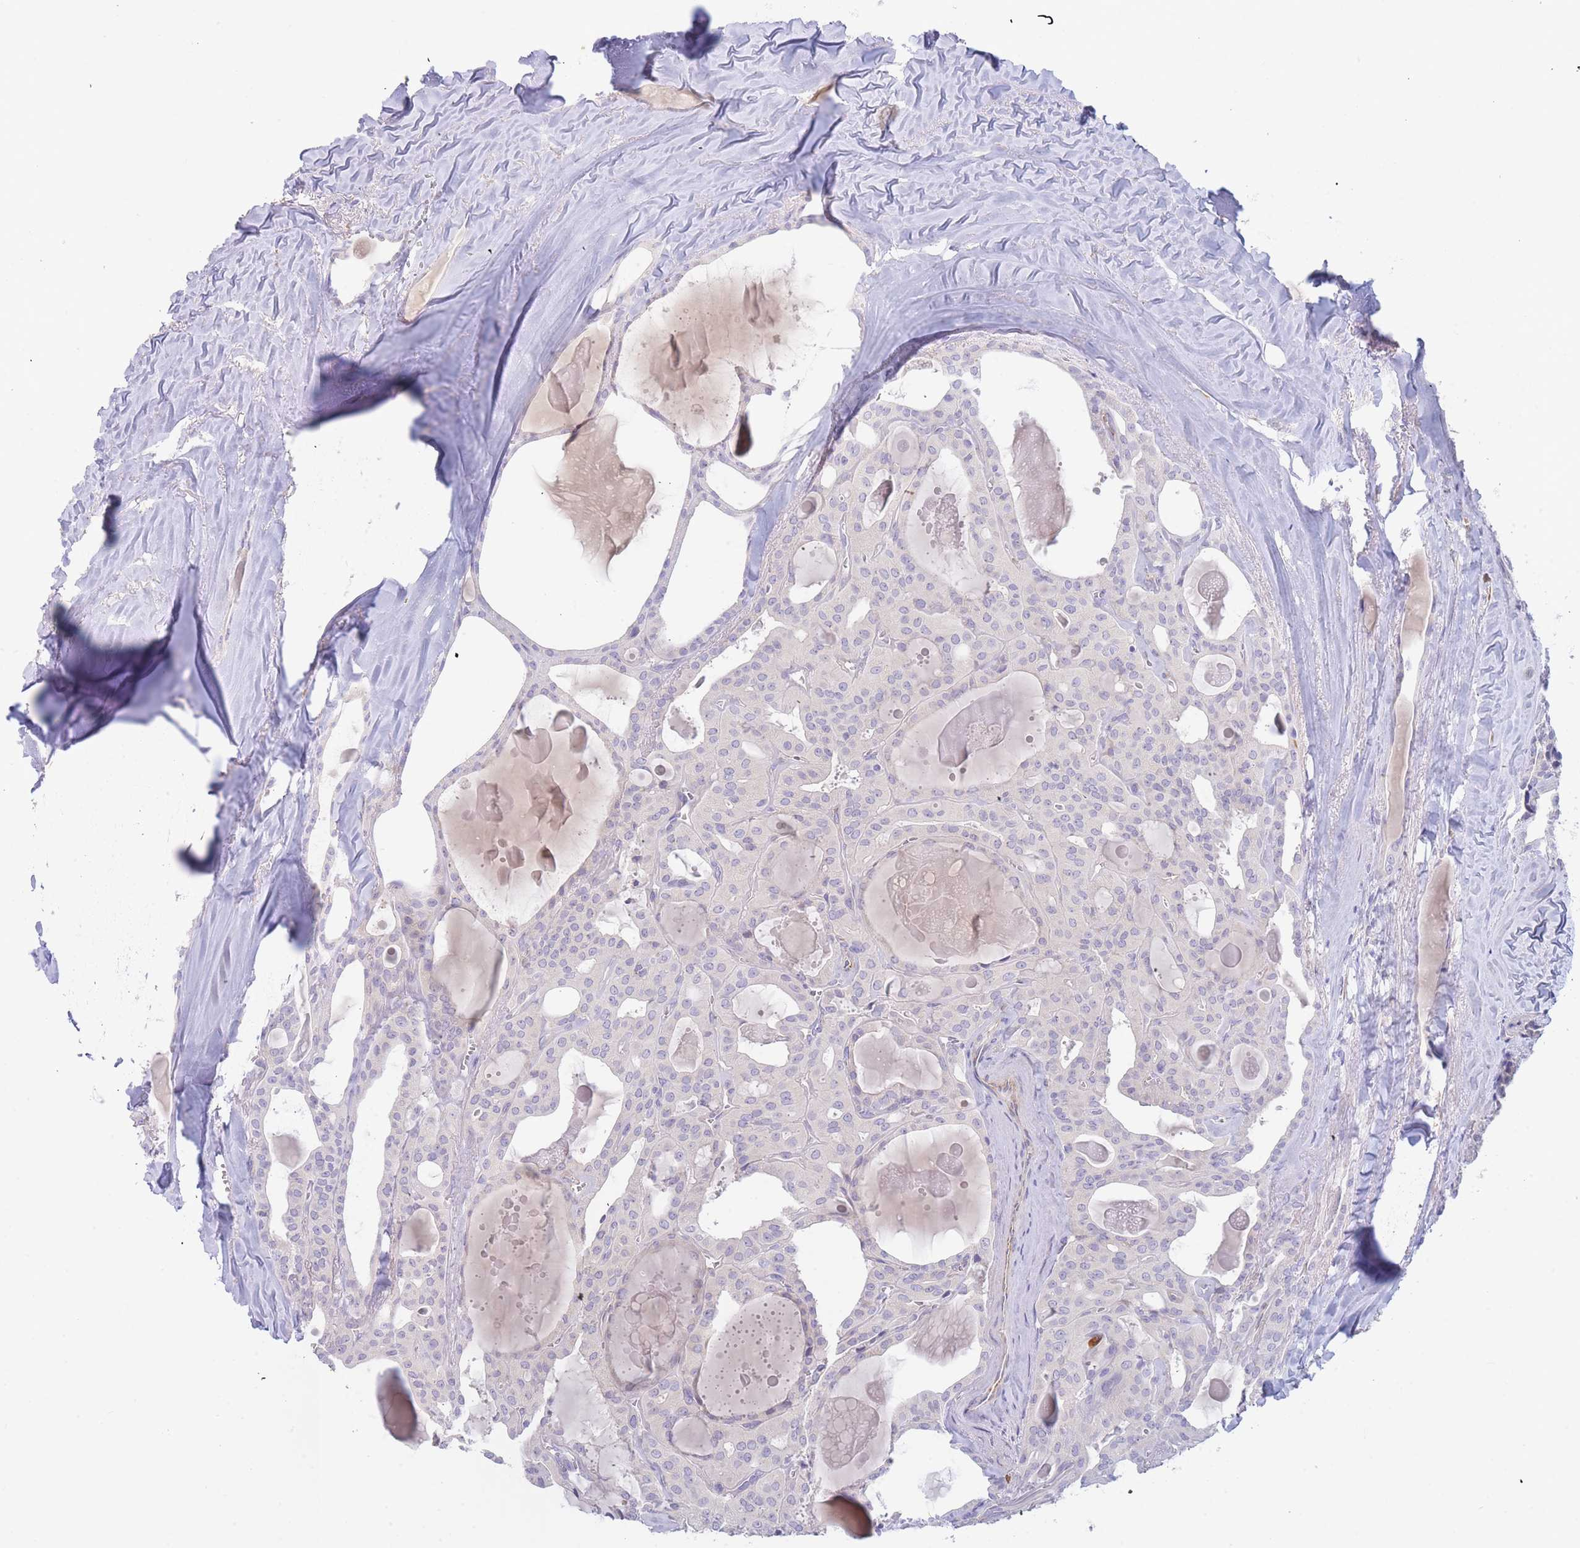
{"staining": {"intensity": "negative", "quantity": "none", "location": "none"}, "tissue": "thyroid cancer", "cell_type": "Tumor cells", "image_type": "cancer", "snomed": [{"axis": "morphology", "description": "Papillary adenocarcinoma, NOS"}, {"axis": "topography", "description": "Thyroid gland"}], "caption": "Immunohistochemistry of human thyroid cancer (papillary adenocarcinoma) demonstrates no positivity in tumor cells.", "gene": "SLC35E4", "patient": {"sex": "male", "age": 52}}